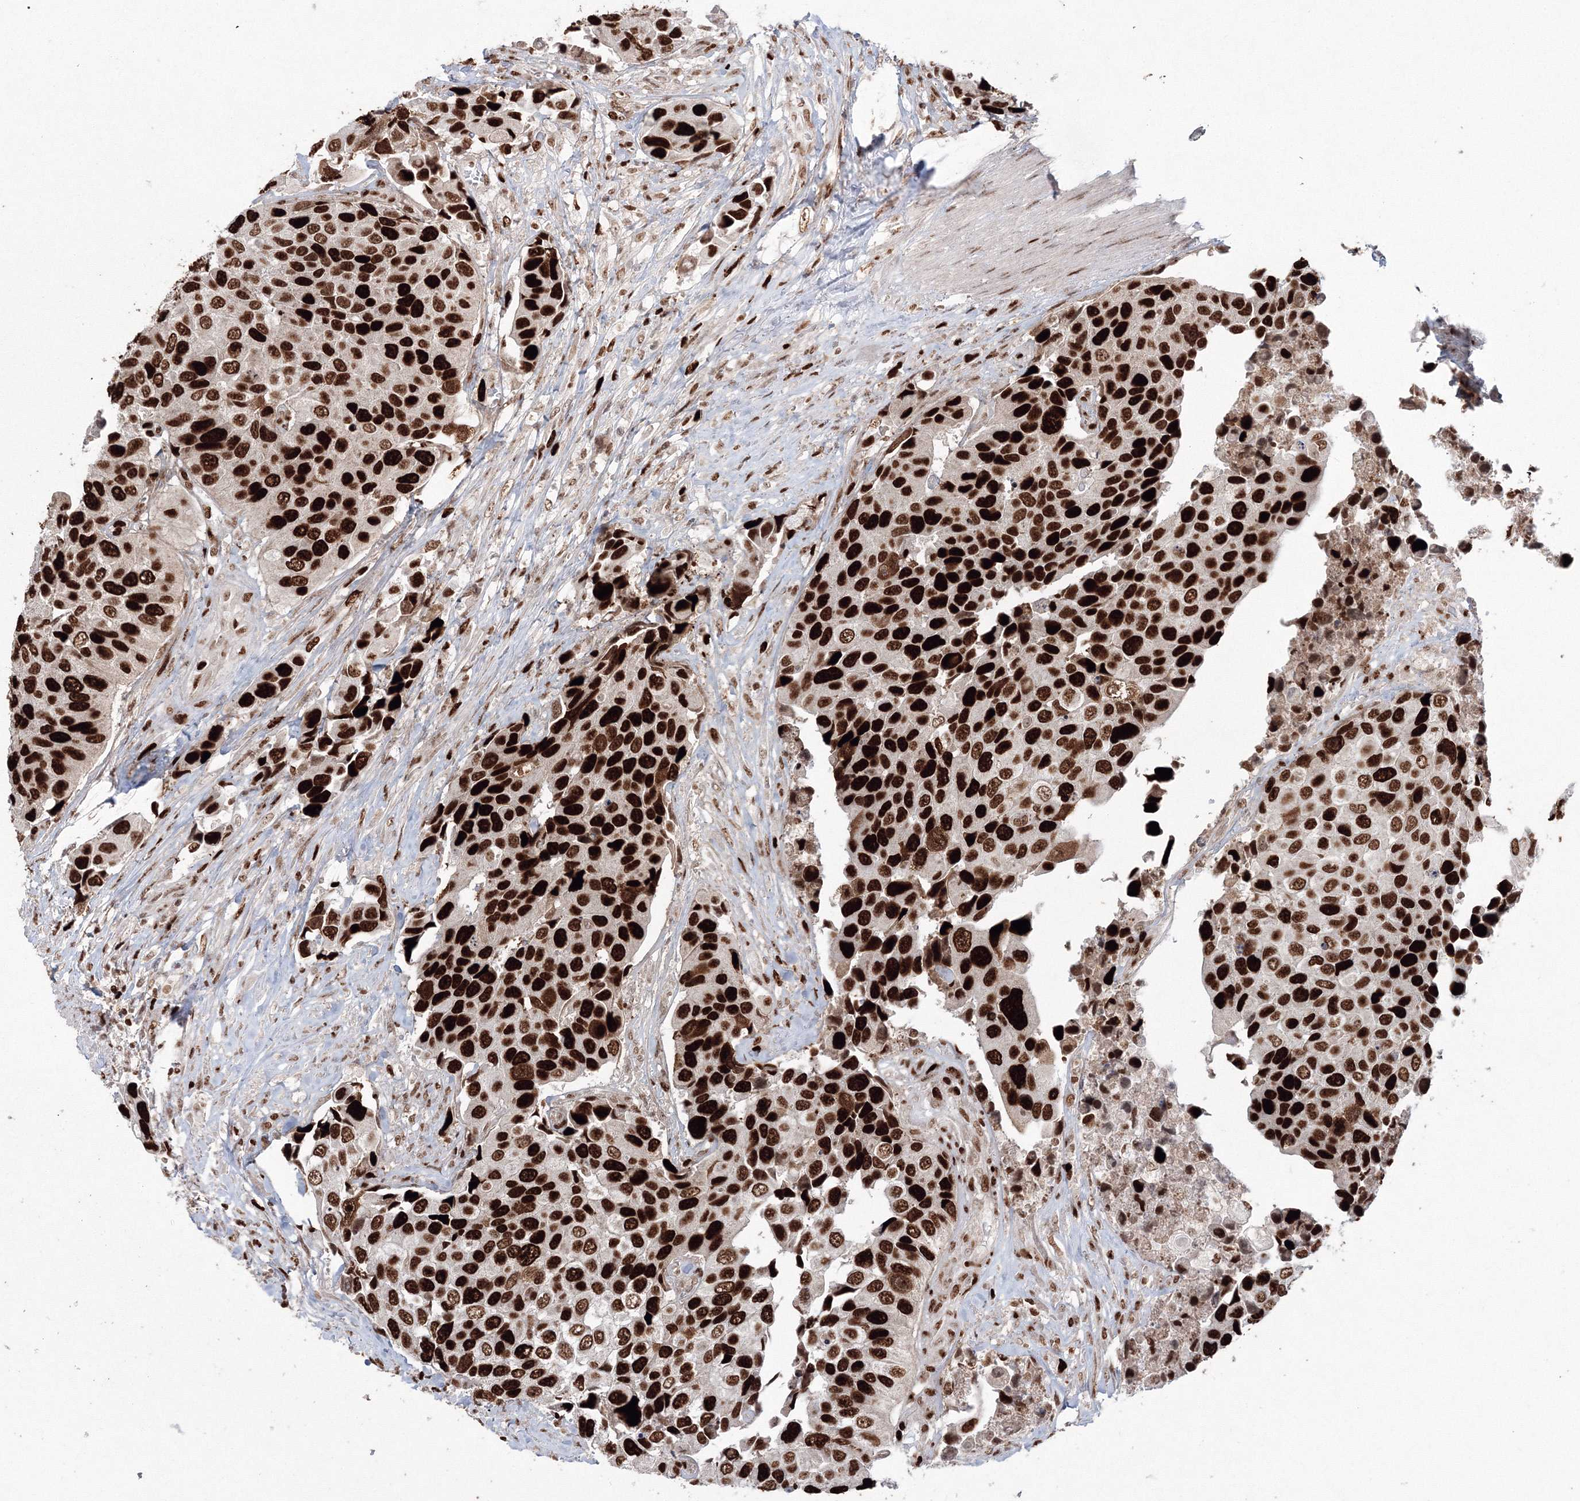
{"staining": {"intensity": "strong", "quantity": ">75%", "location": "nuclear"}, "tissue": "urothelial cancer", "cell_type": "Tumor cells", "image_type": "cancer", "snomed": [{"axis": "morphology", "description": "Urothelial carcinoma, High grade"}, {"axis": "topography", "description": "Urinary bladder"}], "caption": "This is an image of immunohistochemistry staining of high-grade urothelial carcinoma, which shows strong positivity in the nuclear of tumor cells.", "gene": "LIG1", "patient": {"sex": "male", "age": 74}}